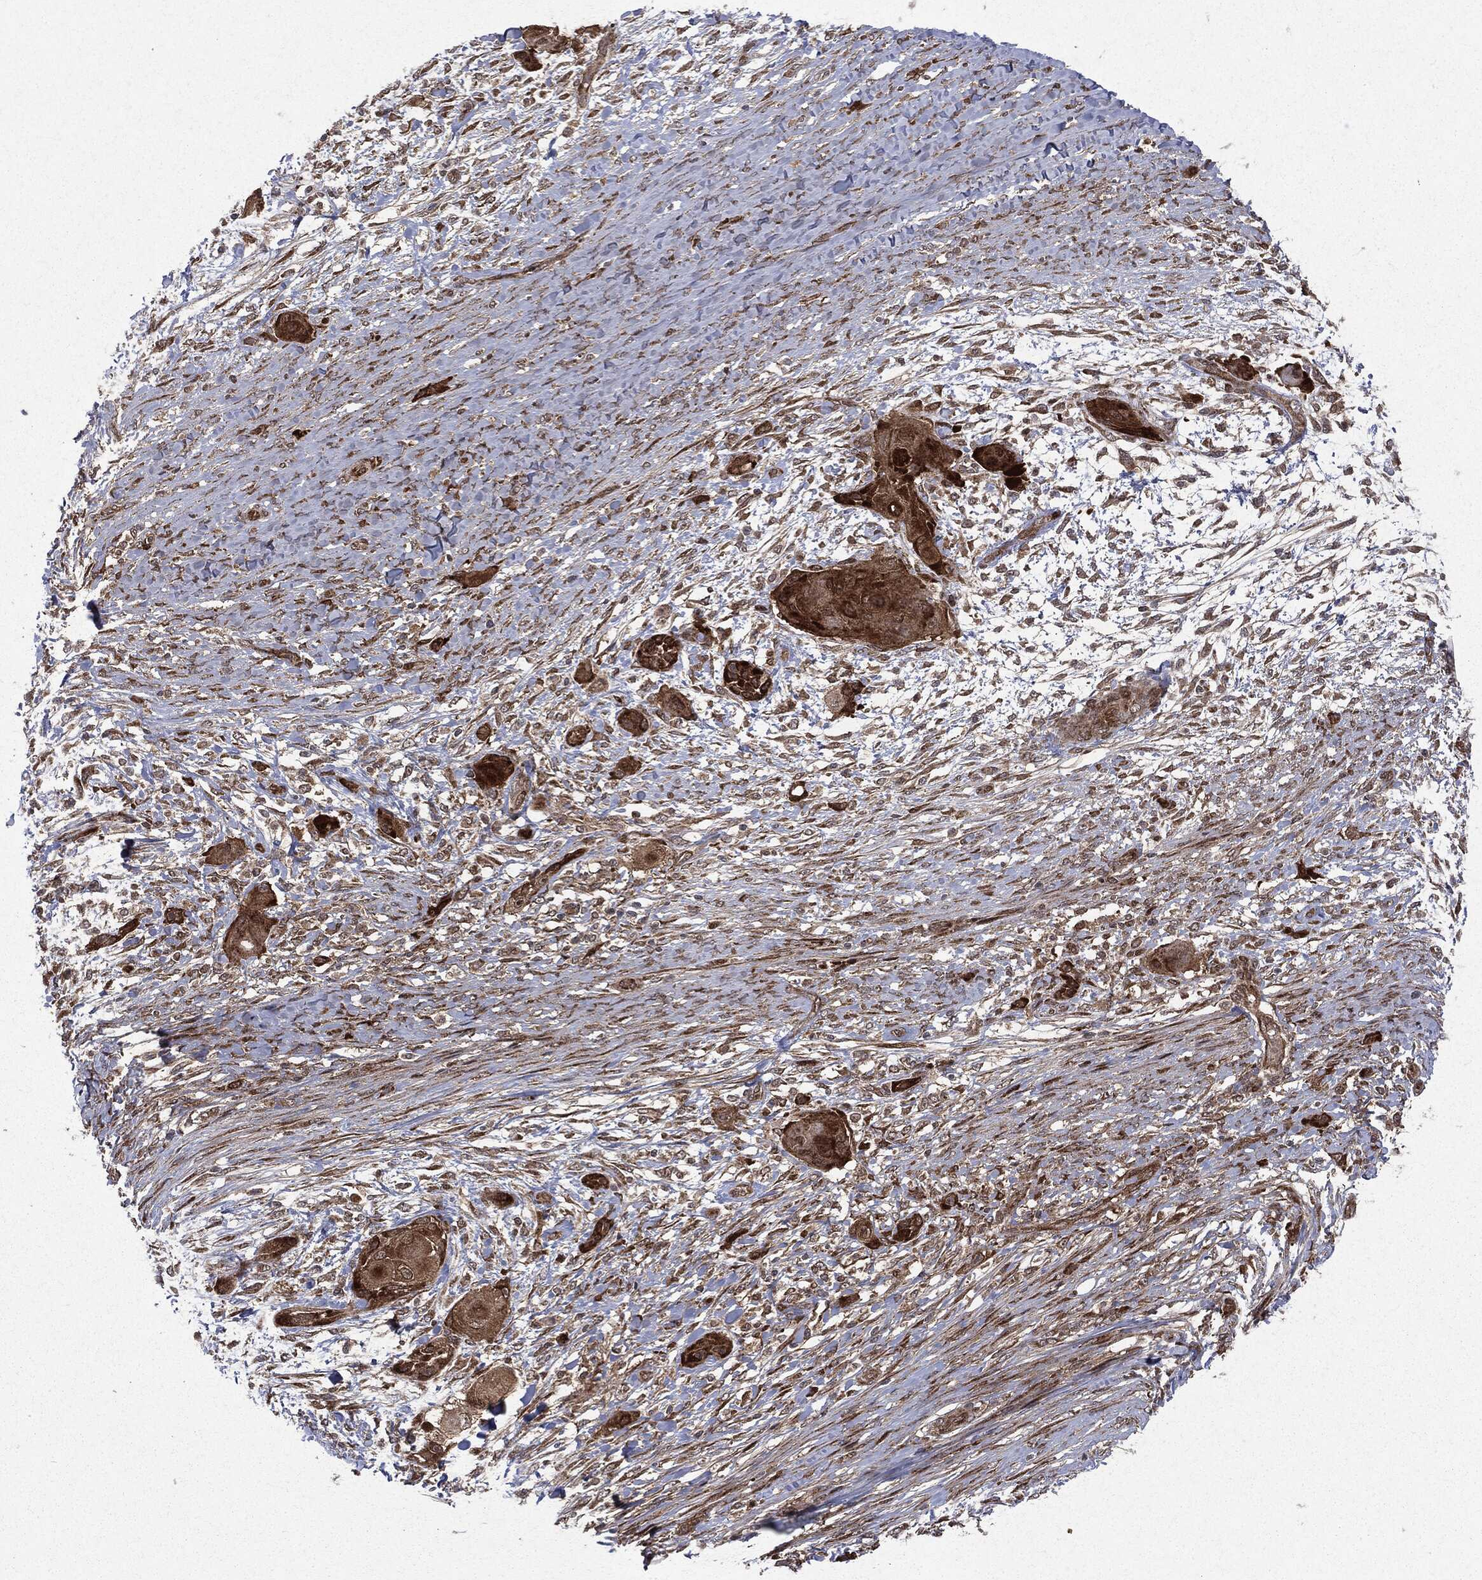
{"staining": {"intensity": "strong", "quantity": ">75%", "location": "cytoplasmic/membranous"}, "tissue": "skin cancer", "cell_type": "Tumor cells", "image_type": "cancer", "snomed": [{"axis": "morphology", "description": "Squamous cell carcinoma, NOS"}, {"axis": "topography", "description": "Skin"}], "caption": "Skin cancer (squamous cell carcinoma) tissue shows strong cytoplasmic/membranous expression in approximately >75% of tumor cells, visualized by immunohistochemistry. The protein is shown in brown color, while the nuclei are stained blue.", "gene": "OTUB1", "patient": {"sex": "male", "age": 62}}